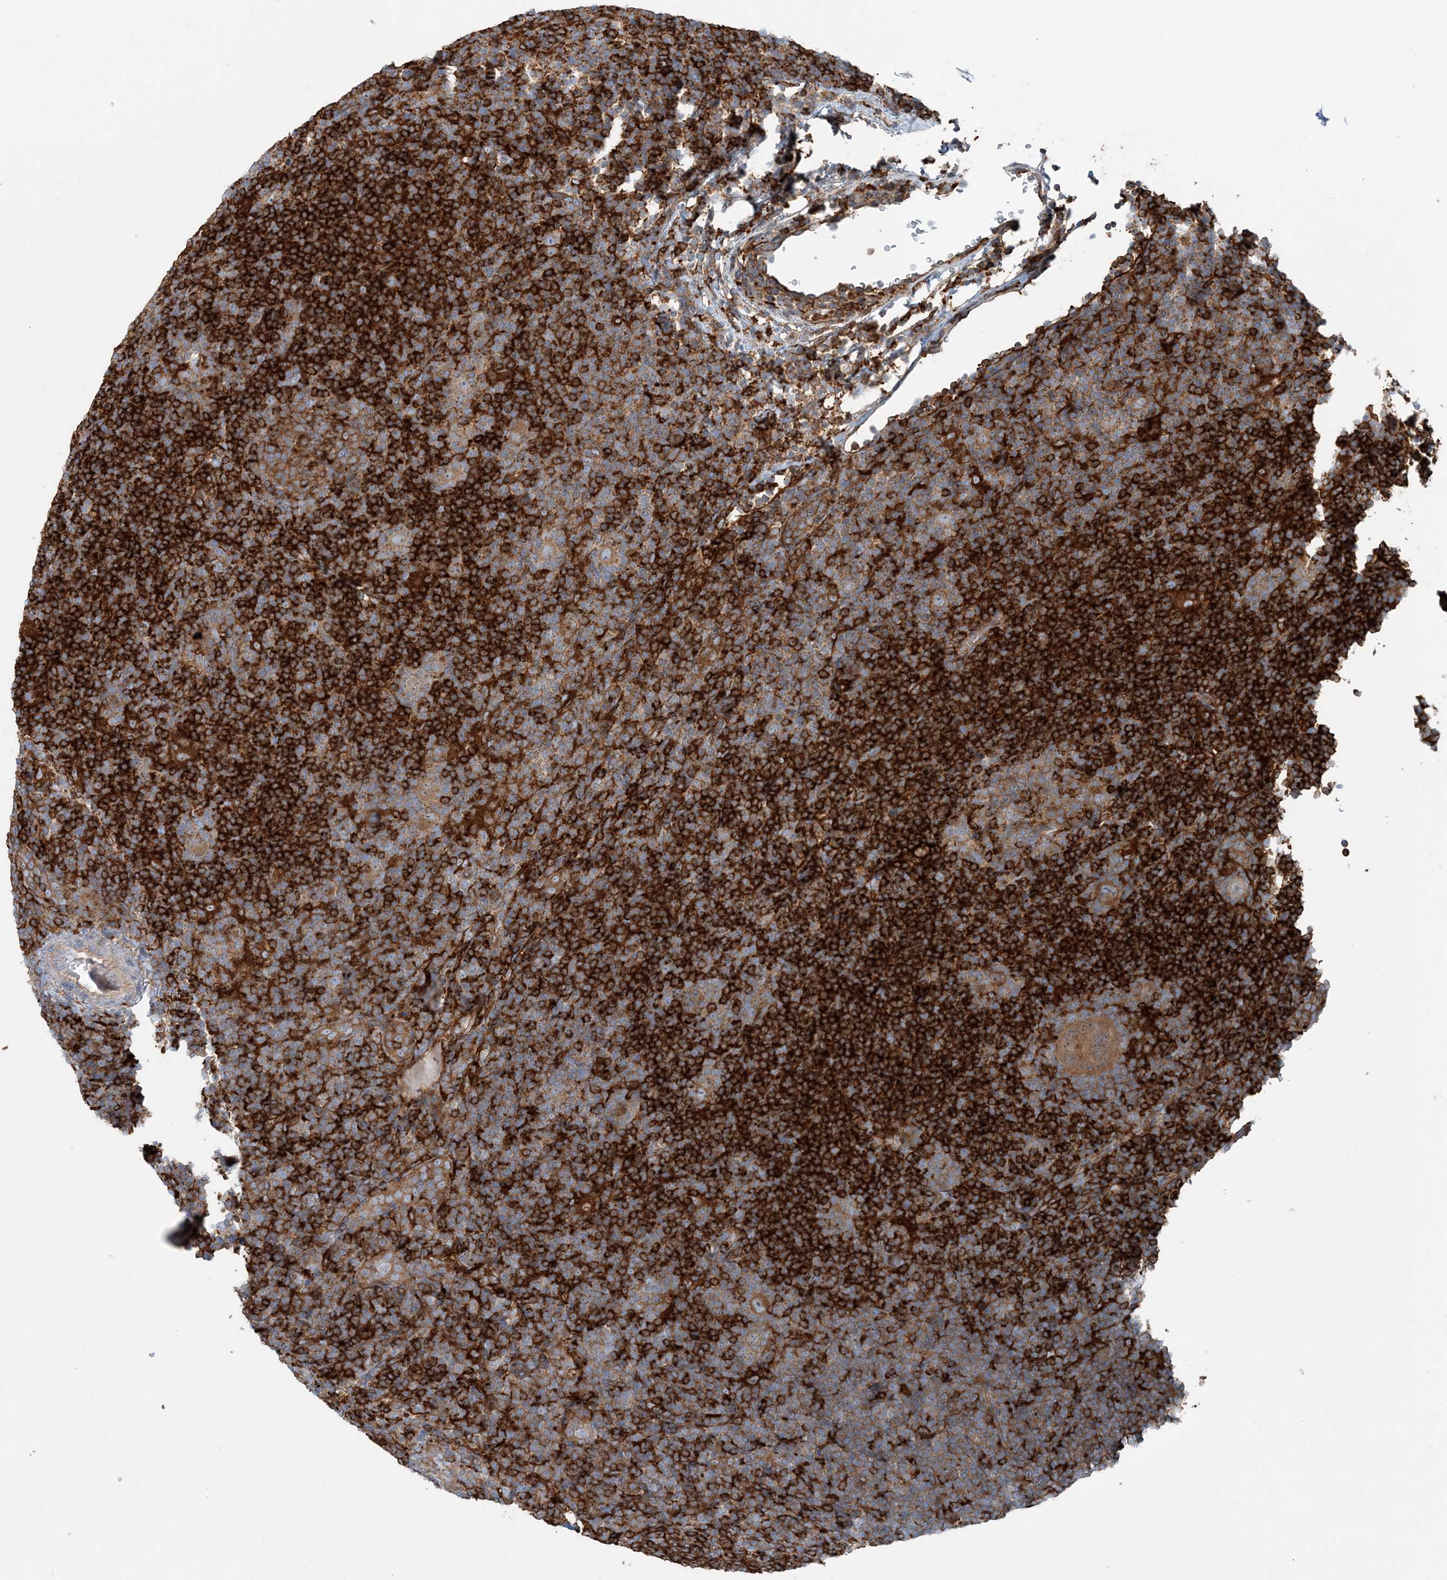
{"staining": {"intensity": "moderate", "quantity": ">75%", "location": "cytoplasmic/membranous"}, "tissue": "lymphoma", "cell_type": "Tumor cells", "image_type": "cancer", "snomed": [{"axis": "morphology", "description": "Hodgkin's disease, NOS"}, {"axis": "topography", "description": "Lymph node"}], "caption": "Protein positivity by immunohistochemistry (IHC) exhibits moderate cytoplasmic/membranous positivity in approximately >75% of tumor cells in lymphoma. The staining is performed using DAB brown chromogen to label protein expression. The nuclei are counter-stained blue using hematoxylin.", "gene": "SNX2", "patient": {"sex": "female", "age": 57}}